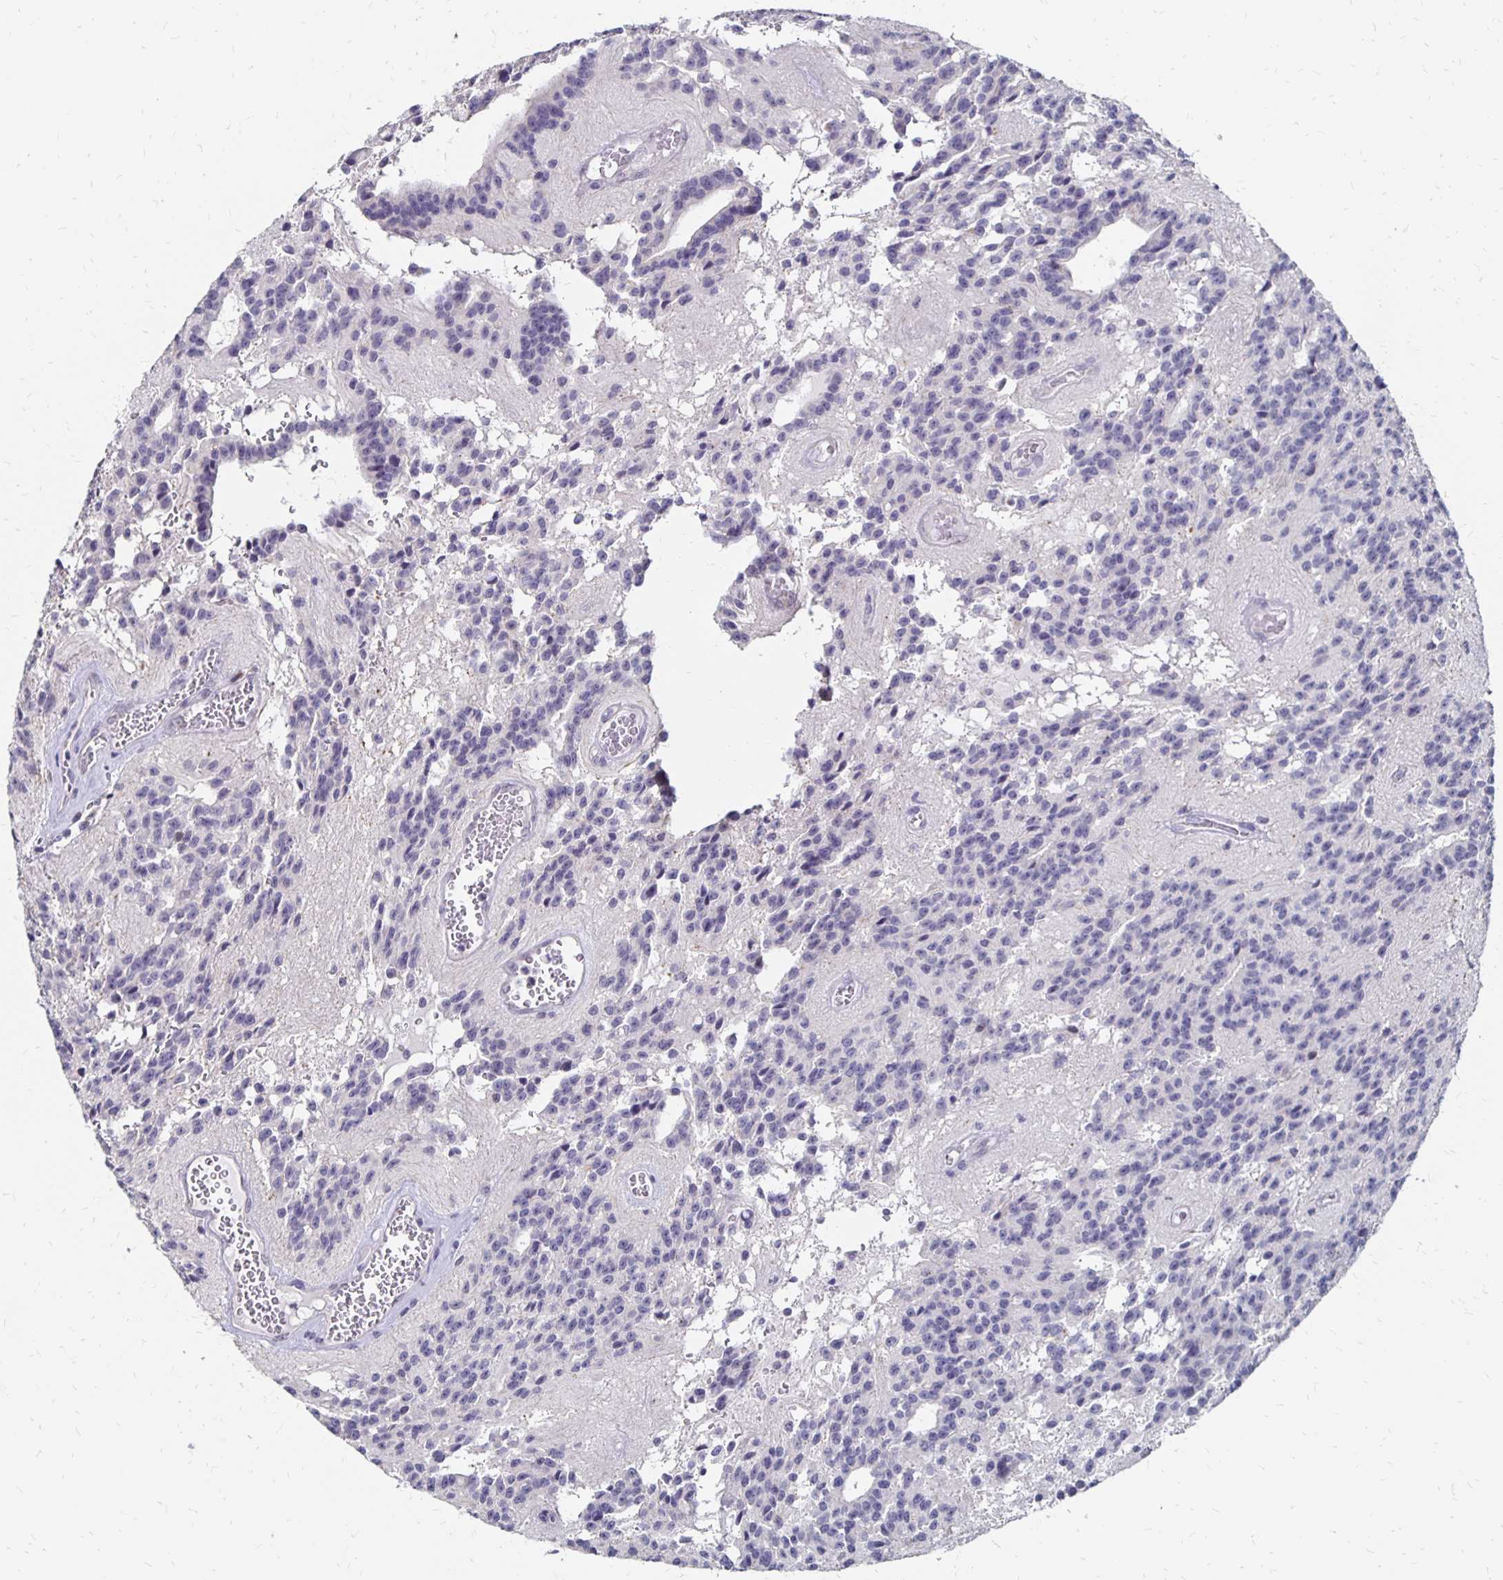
{"staining": {"intensity": "negative", "quantity": "none", "location": "none"}, "tissue": "glioma", "cell_type": "Tumor cells", "image_type": "cancer", "snomed": [{"axis": "morphology", "description": "Glioma, malignant, Low grade"}, {"axis": "topography", "description": "Brain"}], "caption": "Glioma was stained to show a protein in brown. There is no significant staining in tumor cells.", "gene": "ATOSB", "patient": {"sex": "male", "age": 31}}